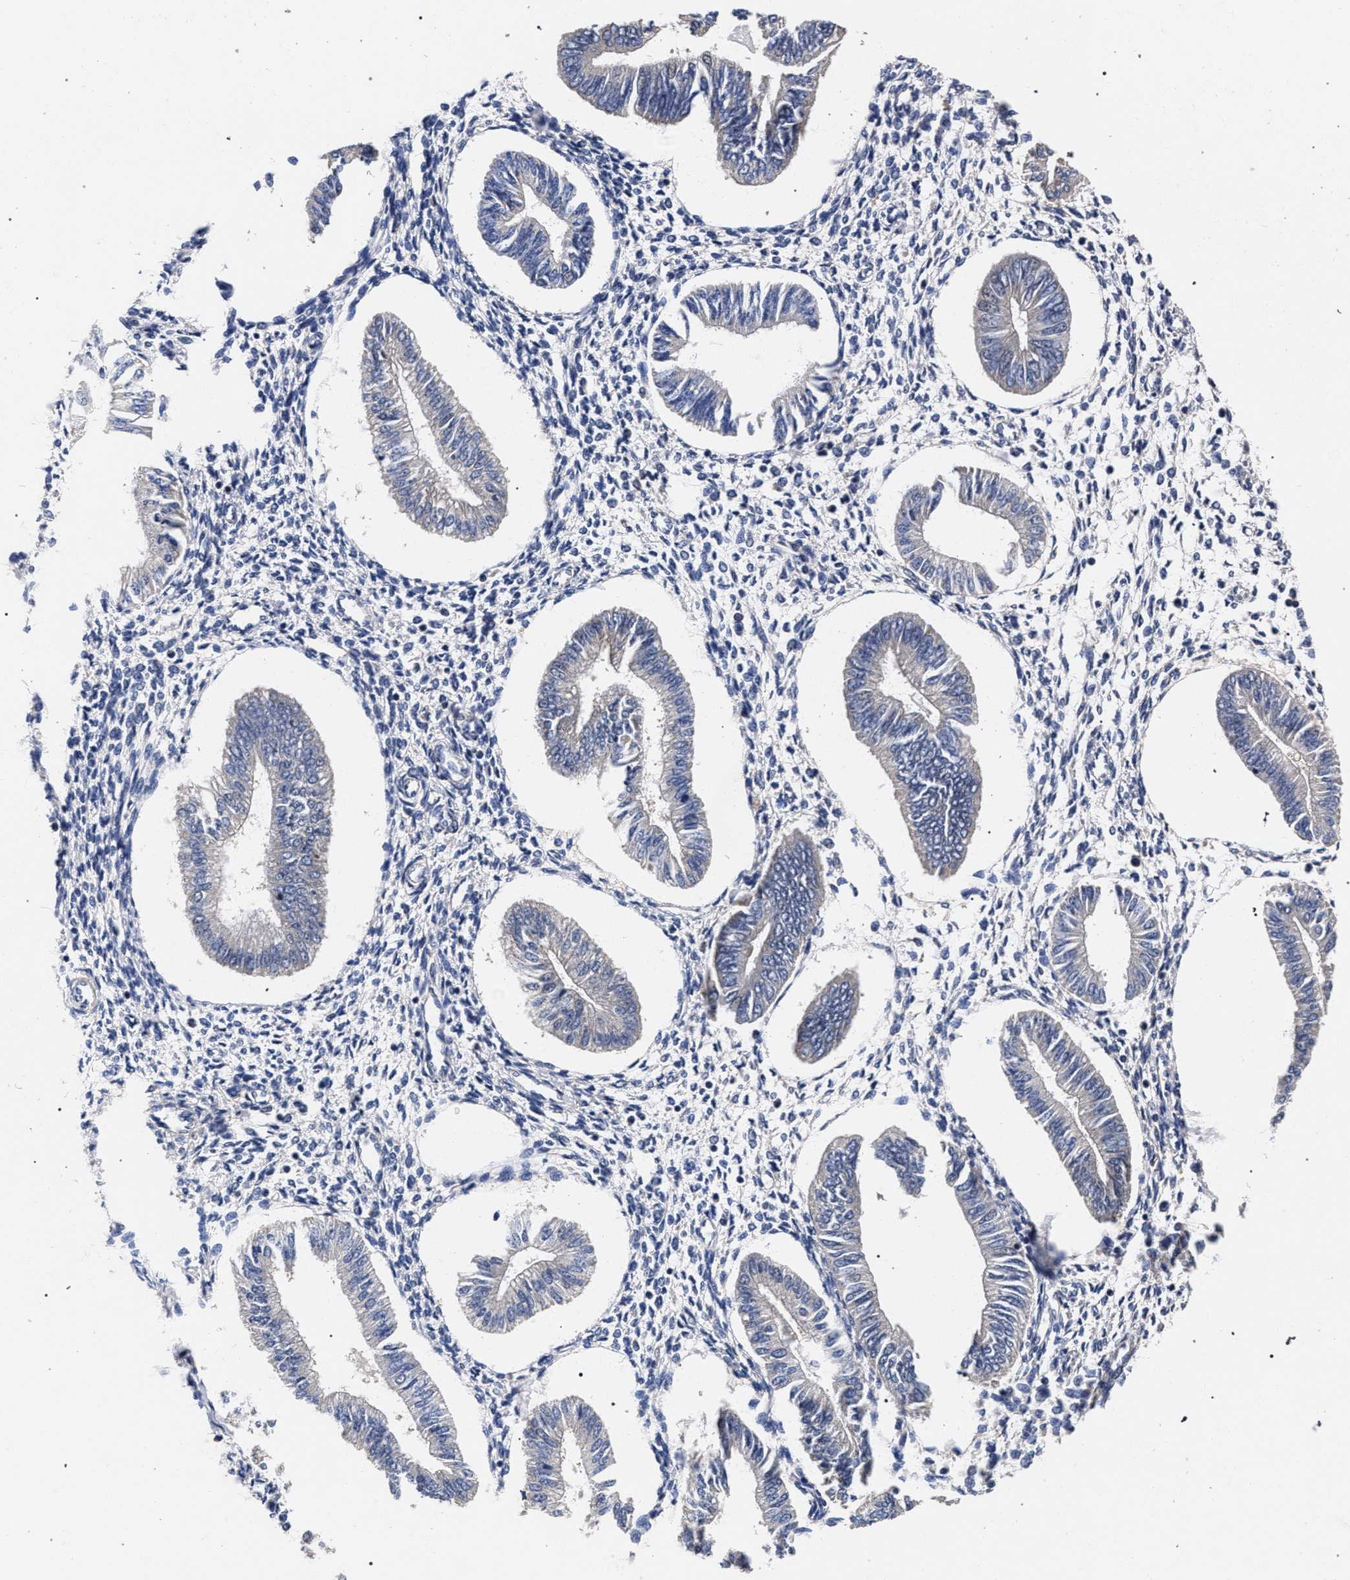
{"staining": {"intensity": "negative", "quantity": "none", "location": "none"}, "tissue": "endometrium", "cell_type": "Cells in endometrial stroma", "image_type": "normal", "snomed": [{"axis": "morphology", "description": "Normal tissue, NOS"}, {"axis": "topography", "description": "Endometrium"}], "caption": "Photomicrograph shows no protein expression in cells in endometrial stroma of benign endometrium.", "gene": "CFAP95", "patient": {"sex": "female", "age": 50}}